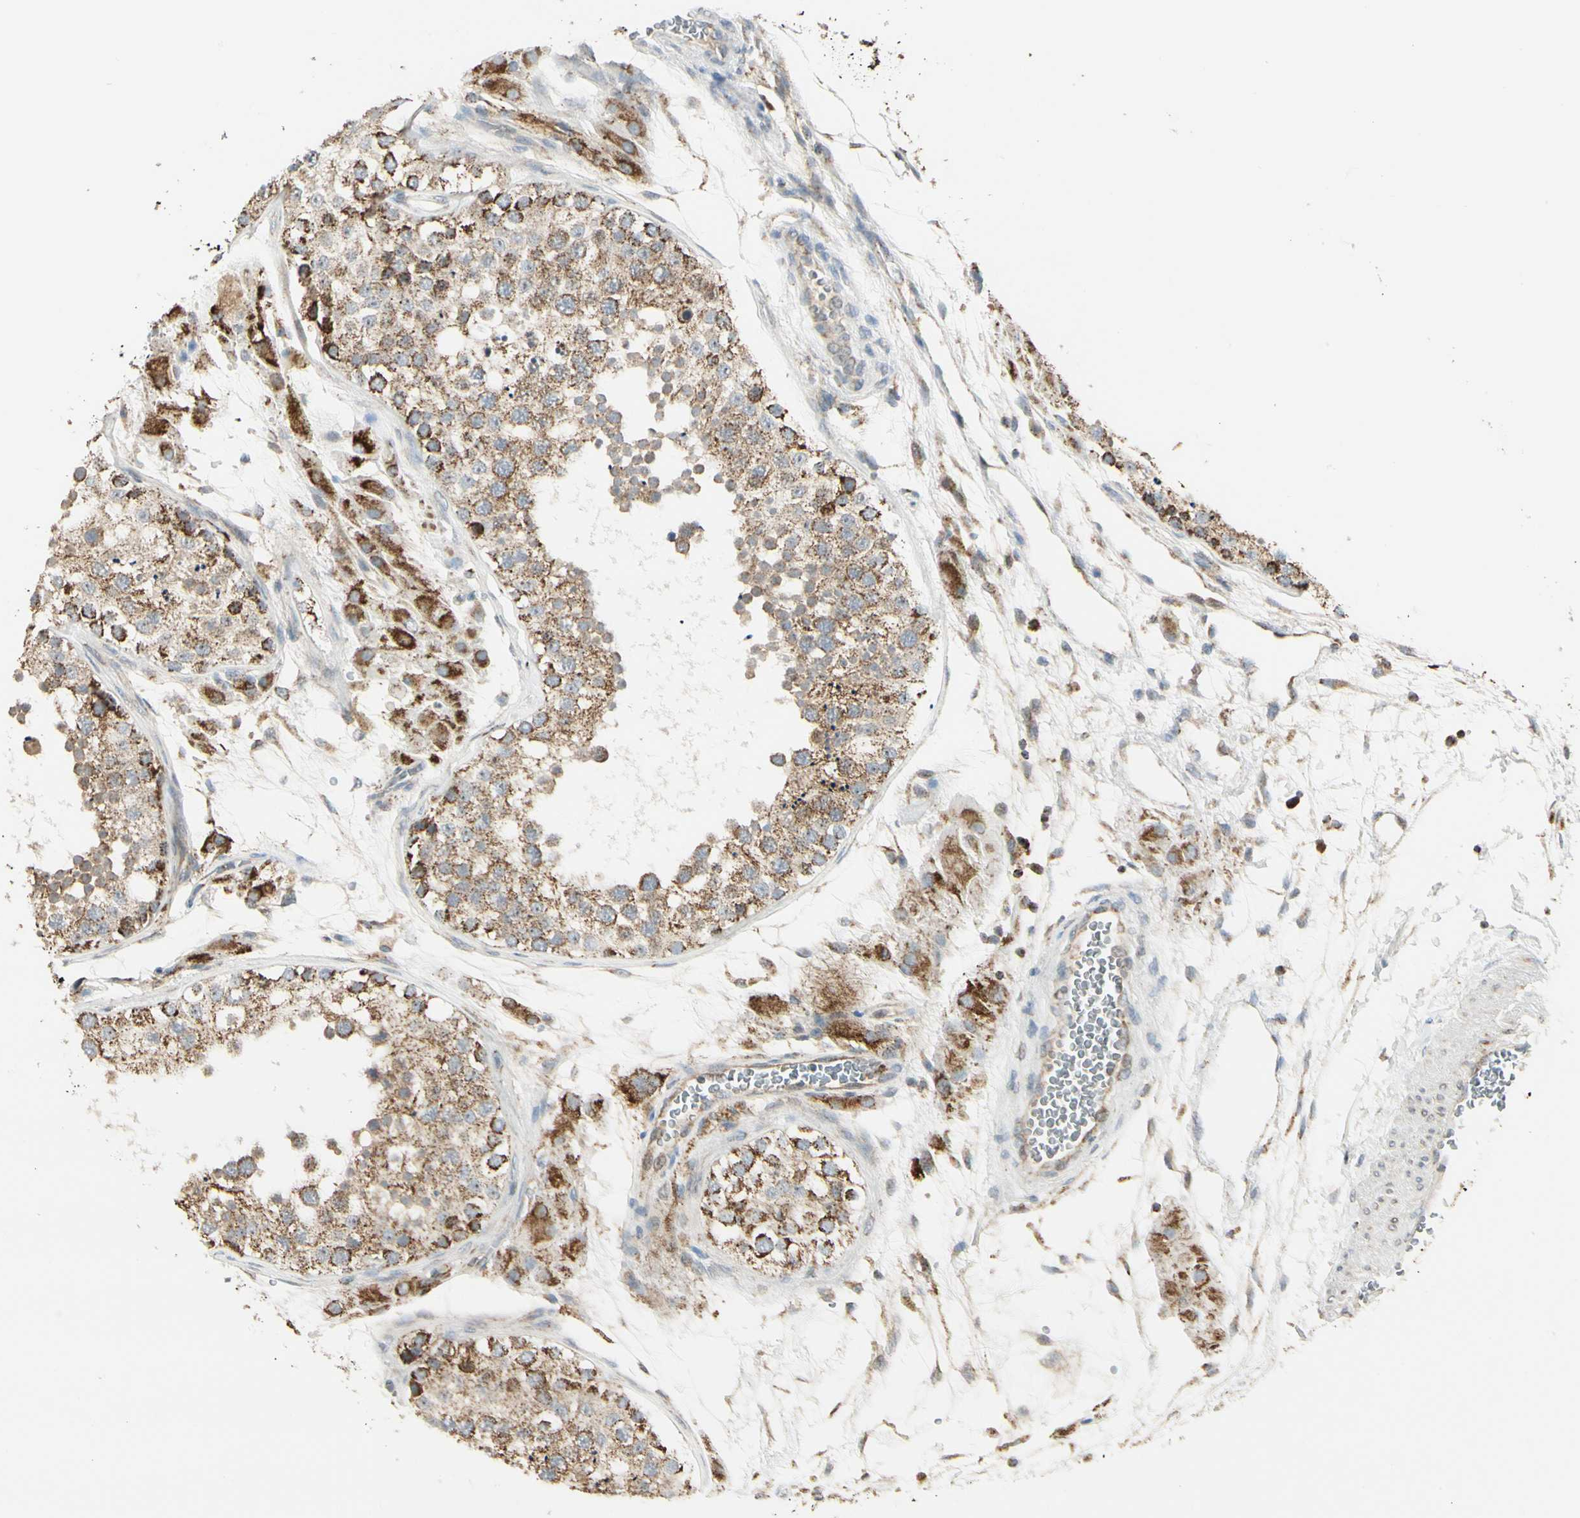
{"staining": {"intensity": "strong", "quantity": ">75%", "location": "cytoplasmic/membranous"}, "tissue": "testis", "cell_type": "Cells in seminiferous ducts", "image_type": "normal", "snomed": [{"axis": "morphology", "description": "Normal tissue, NOS"}, {"axis": "topography", "description": "Testis"}], "caption": "Testis stained with IHC demonstrates strong cytoplasmic/membranous positivity in approximately >75% of cells in seminiferous ducts. (DAB IHC, brown staining for protein, blue staining for nuclei).", "gene": "ANKS6", "patient": {"sex": "male", "age": 26}}